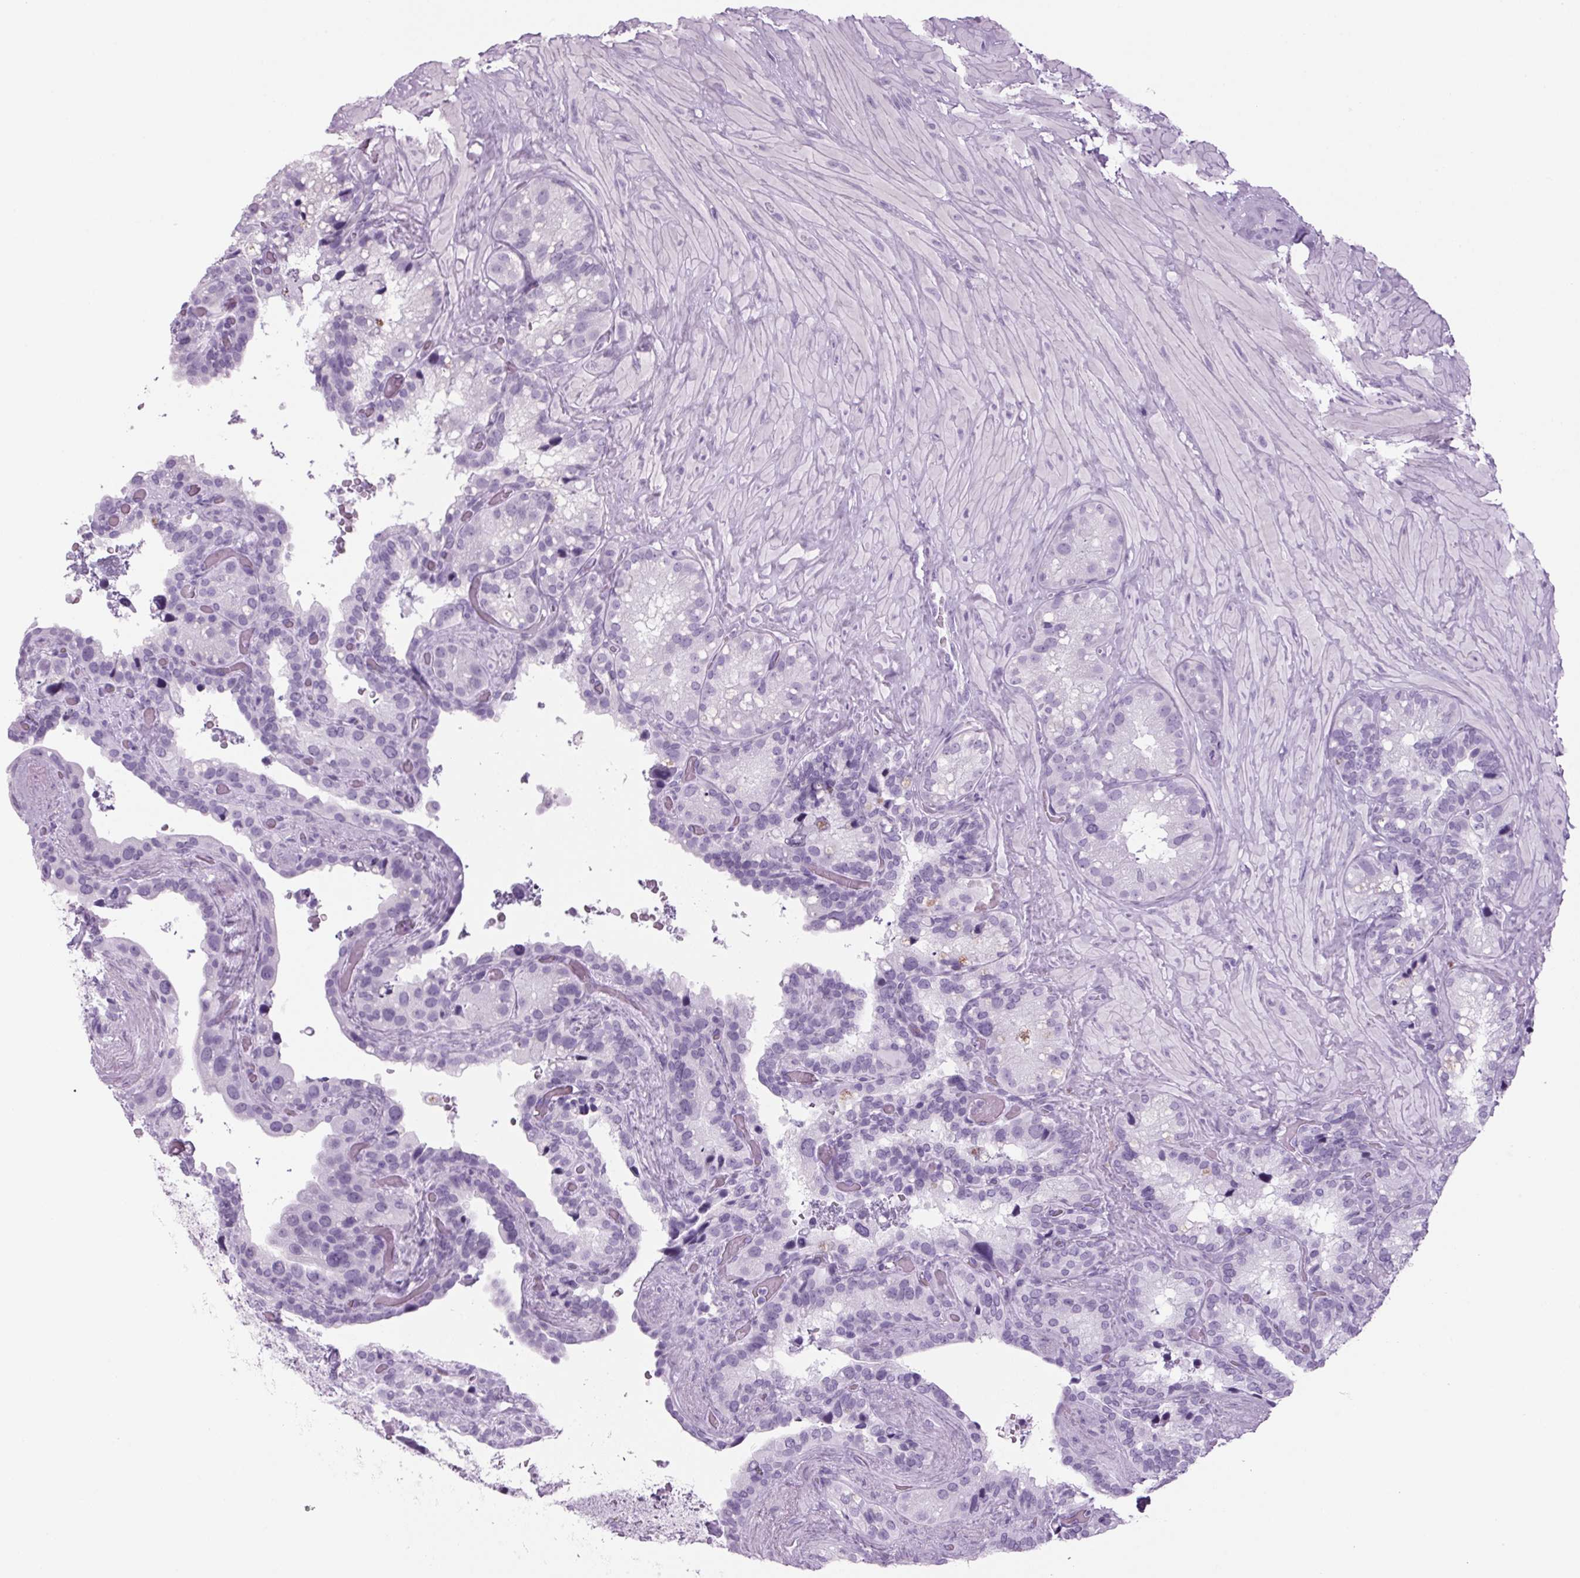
{"staining": {"intensity": "negative", "quantity": "none", "location": "none"}, "tissue": "seminal vesicle", "cell_type": "Glandular cells", "image_type": "normal", "snomed": [{"axis": "morphology", "description": "Normal tissue, NOS"}, {"axis": "topography", "description": "Seminal veicle"}], "caption": "High power microscopy histopathology image of an immunohistochemistry (IHC) histopathology image of benign seminal vesicle, revealing no significant positivity in glandular cells.", "gene": "PPP1R1A", "patient": {"sex": "male", "age": 60}}